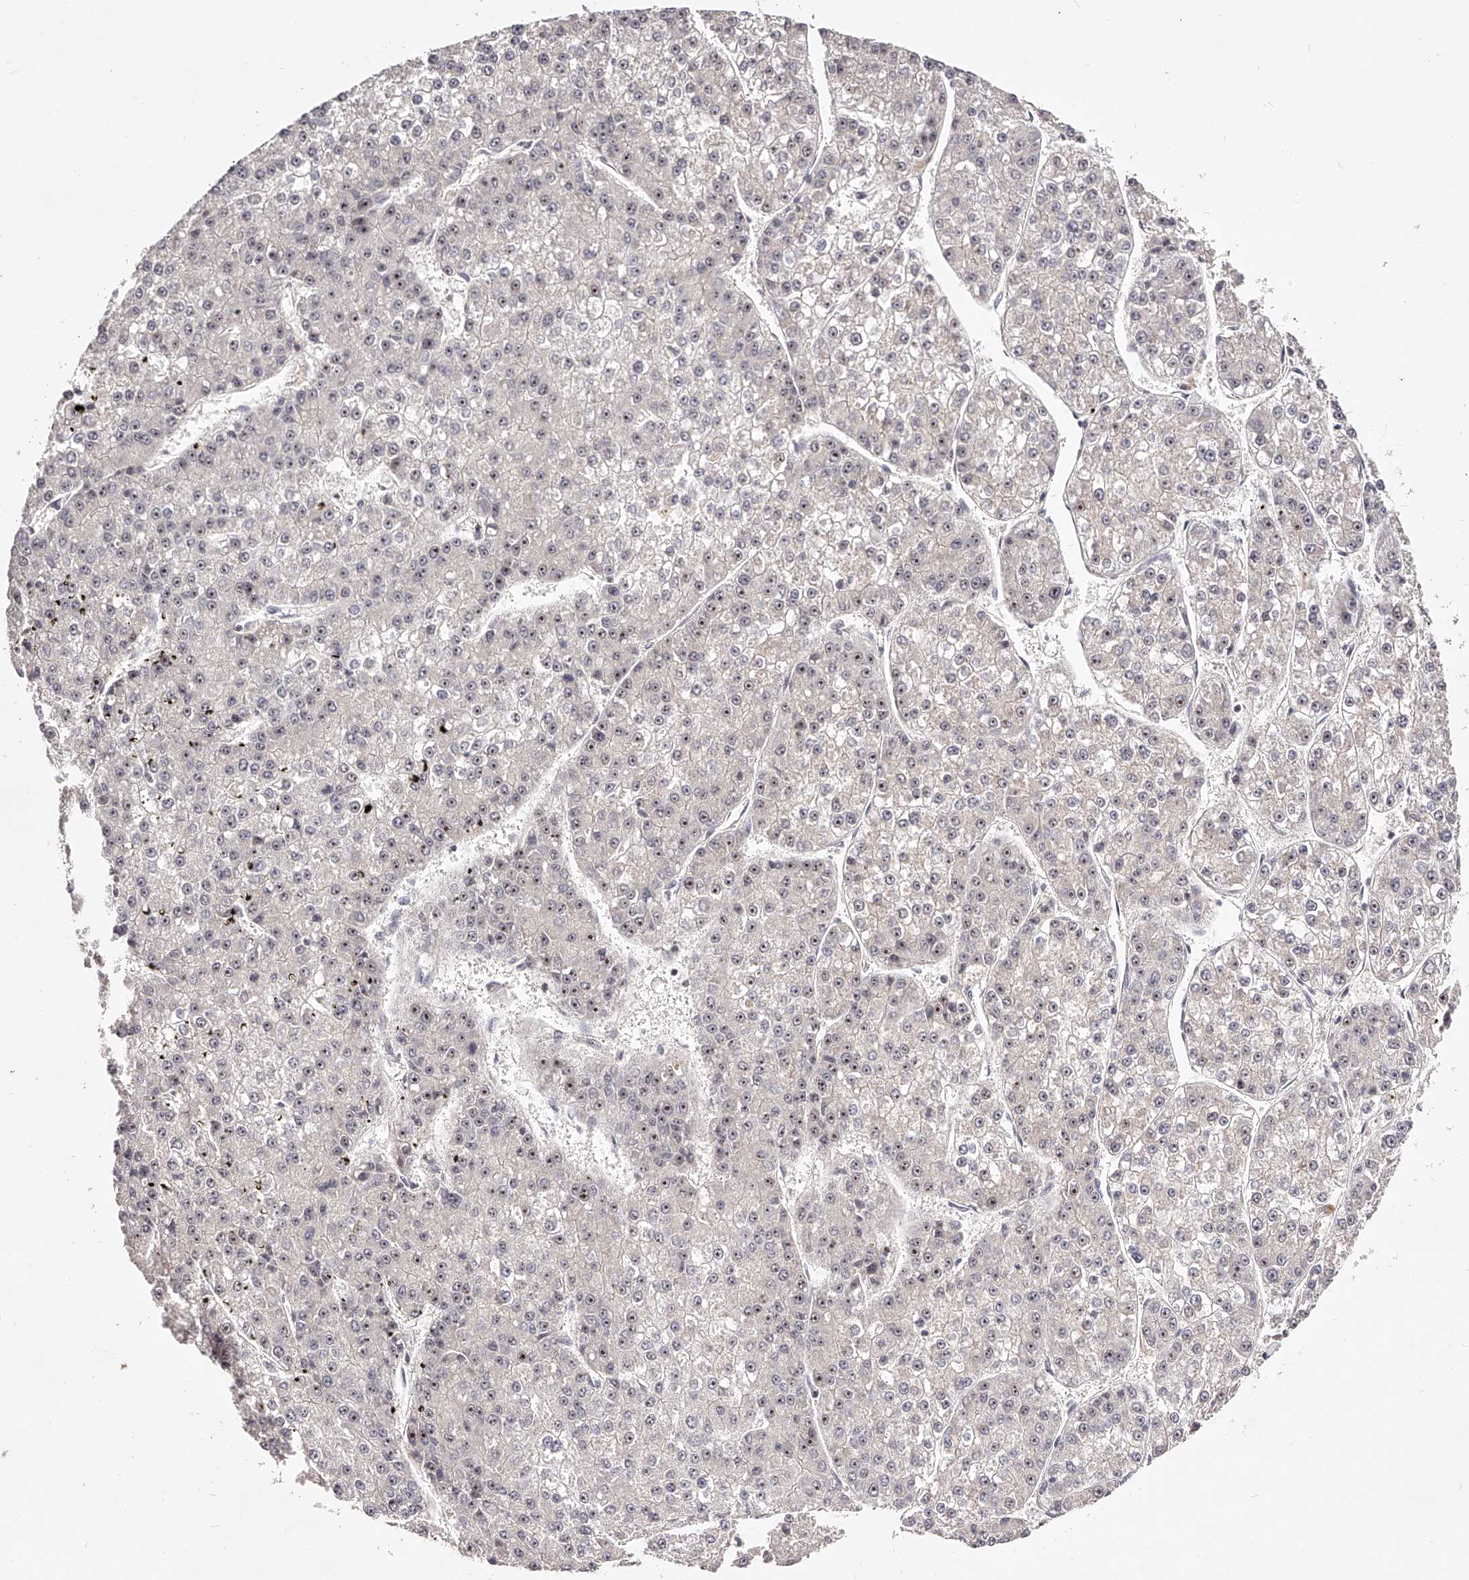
{"staining": {"intensity": "weak", "quantity": "25%-75%", "location": "nuclear"}, "tissue": "liver cancer", "cell_type": "Tumor cells", "image_type": "cancer", "snomed": [{"axis": "morphology", "description": "Carcinoma, Hepatocellular, NOS"}, {"axis": "topography", "description": "Liver"}], "caption": "This image displays liver hepatocellular carcinoma stained with immunohistochemistry to label a protein in brown. The nuclear of tumor cells show weak positivity for the protein. Nuclei are counter-stained blue.", "gene": "PHACTR1", "patient": {"sex": "female", "age": 73}}